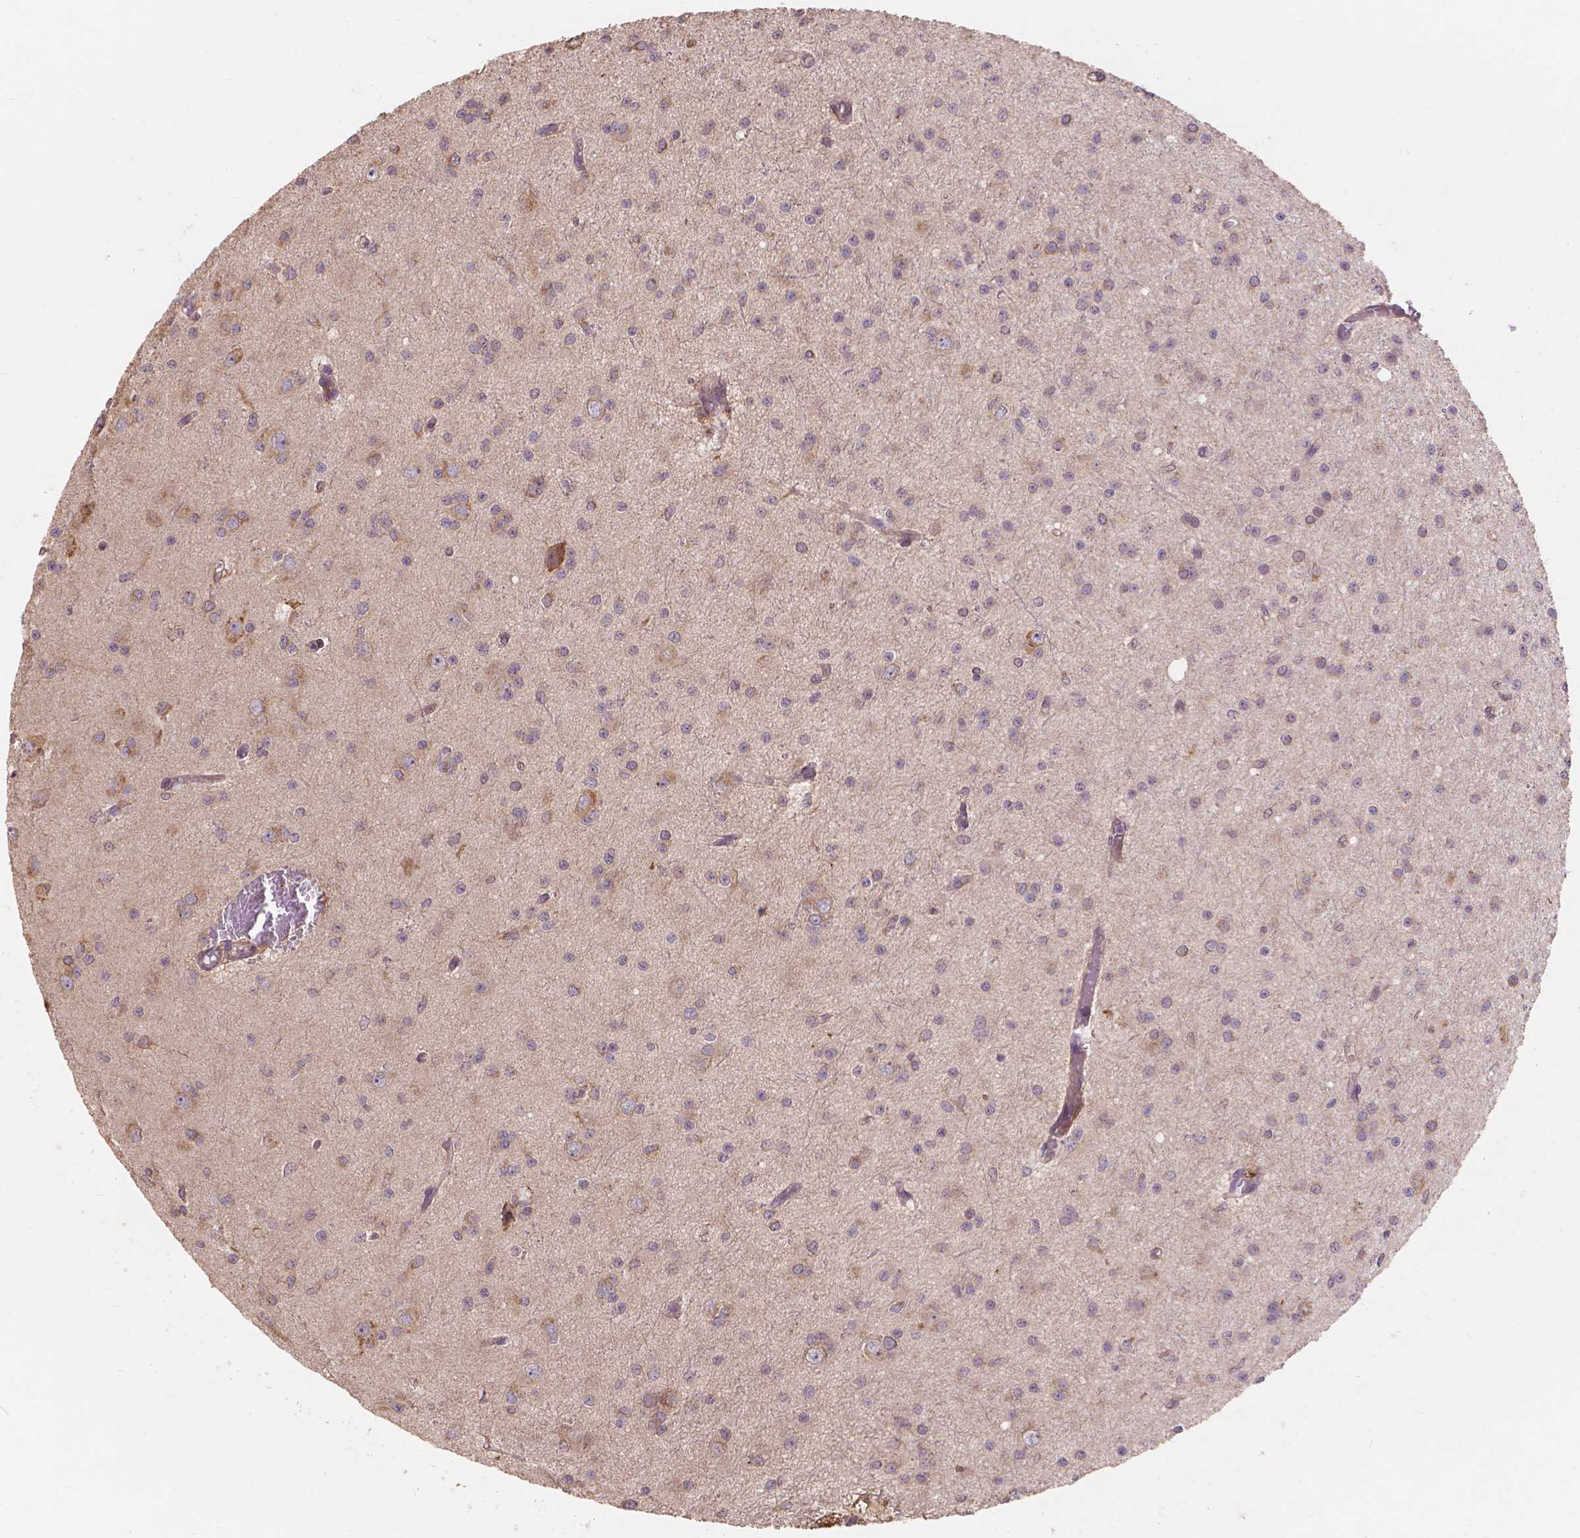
{"staining": {"intensity": "weak", "quantity": ">75%", "location": "cytoplasmic/membranous"}, "tissue": "glioma", "cell_type": "Tumor cells", "image_type": "cancer", "snomed": [{"axis": "morphology", "description": "Glioma, malignant, Low grade"}, {"axis": "topography", "description": "Brain"}], "caption": "Protein expression analysis of human malignant glioma (low-grade) reveals weak cytoplasmic/membranous expression in approximately >75% of tumor cells. (DAB IHC, brown staining for protein, blue staining for nuclei).", "gene": "TAB2", "patient": {"sex": "male", "age": 27}}